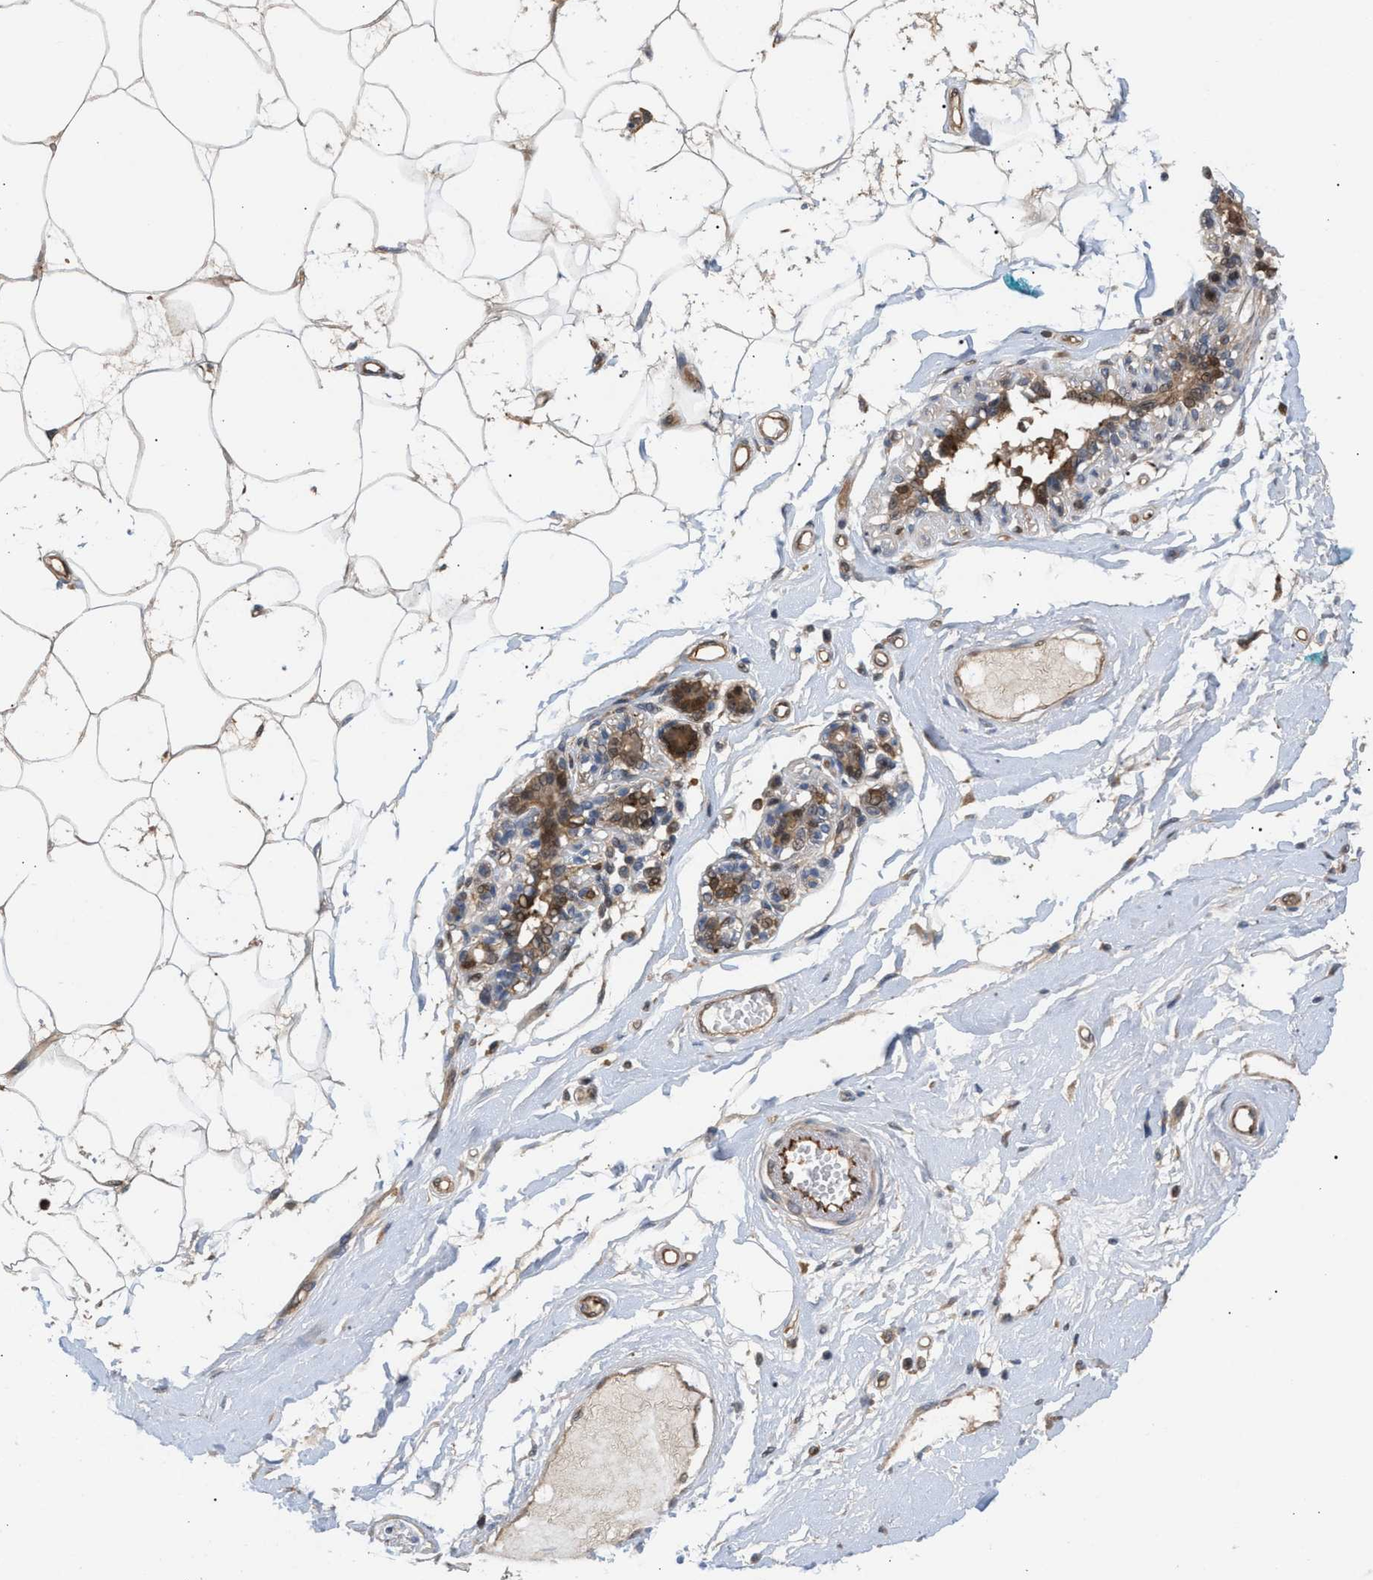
{"staining": {"intensity": "moderate", "quantity": "25%-75%", "location": "cytoplasmic/membranous"}, "tissue": "breast", "cell_type": "Adipocytes", "image_type": "normal", "snomed": [{"axis": "morphology", "description": "Normal tissue, NOS"}, {"axis": "morphology", "description": "Lobular carcinoma"}, {"axis": "topography", "description": "Breast"}], "caption": "Breast stained with immunohistochemistry exhibits moderate cytoplasmic/membranous positivity in approximately 25%-75% of adipocytes. (DAB (3,3'-diaminobenzidine) IHC with brightfield microscopy, high magnification).", "gene": "GLOD4", "patient": {"sex": "female", "age": 59}}